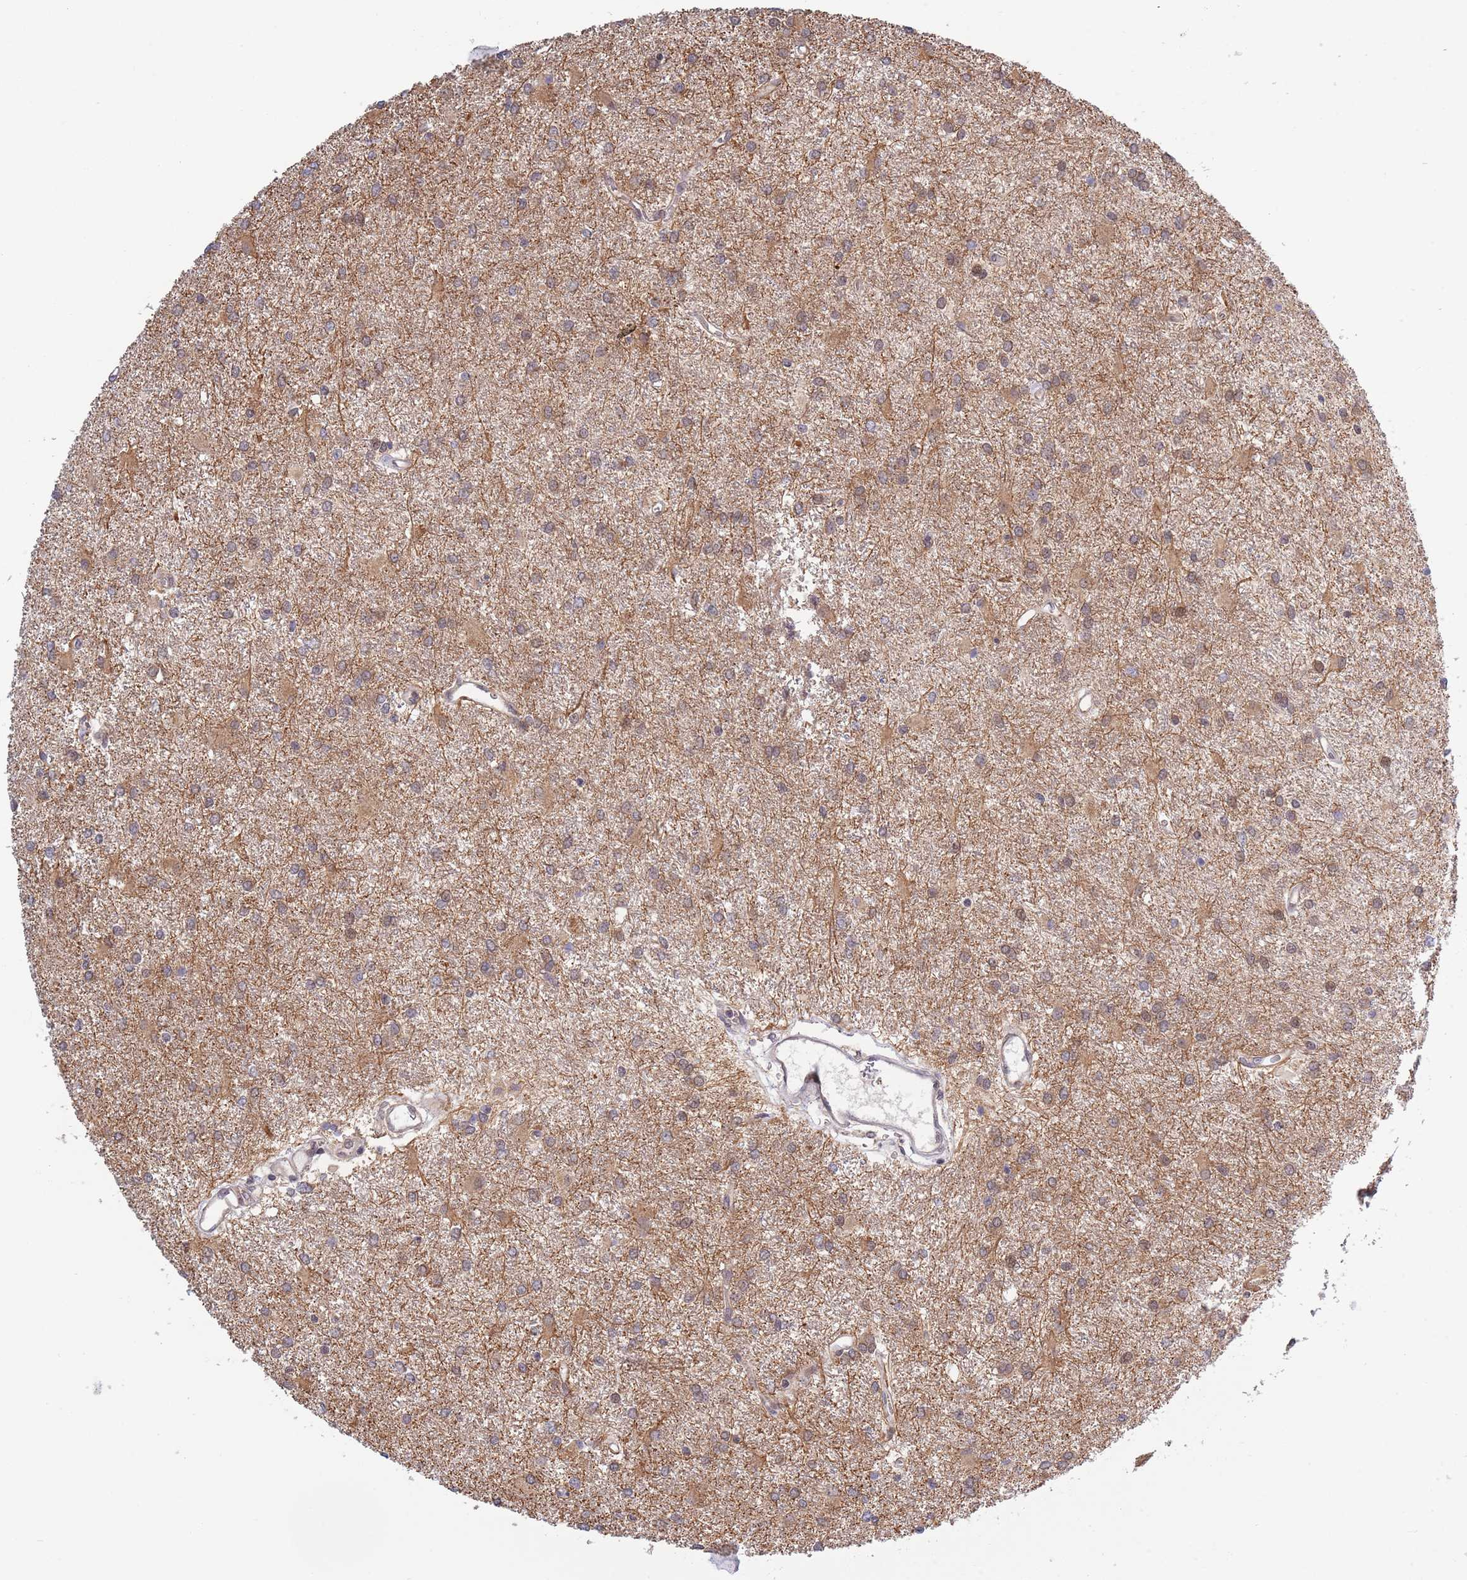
{"staining": {"intensity": "weak", "quantity": "25%-75%", "location": "cytoplasmic/membranous"}, "tissue": "glioma", "cell_type": "Tumor cells", "image_type": "cancer", "snomed": [{"axis": "morphology", "description": "Glioma, malignant, High grade"}, {"axis": "topography", "description": "Brain"}], "caption": "This image demonstrates glioma stained with IHC to label a protein in brown. The cytoplasmic/membranous of tumor cells show weak positivity for the protein. Nuclei are counter-stained blue.", "gene": "TBX10", "patient": {"sex": "female", "age": 50}}